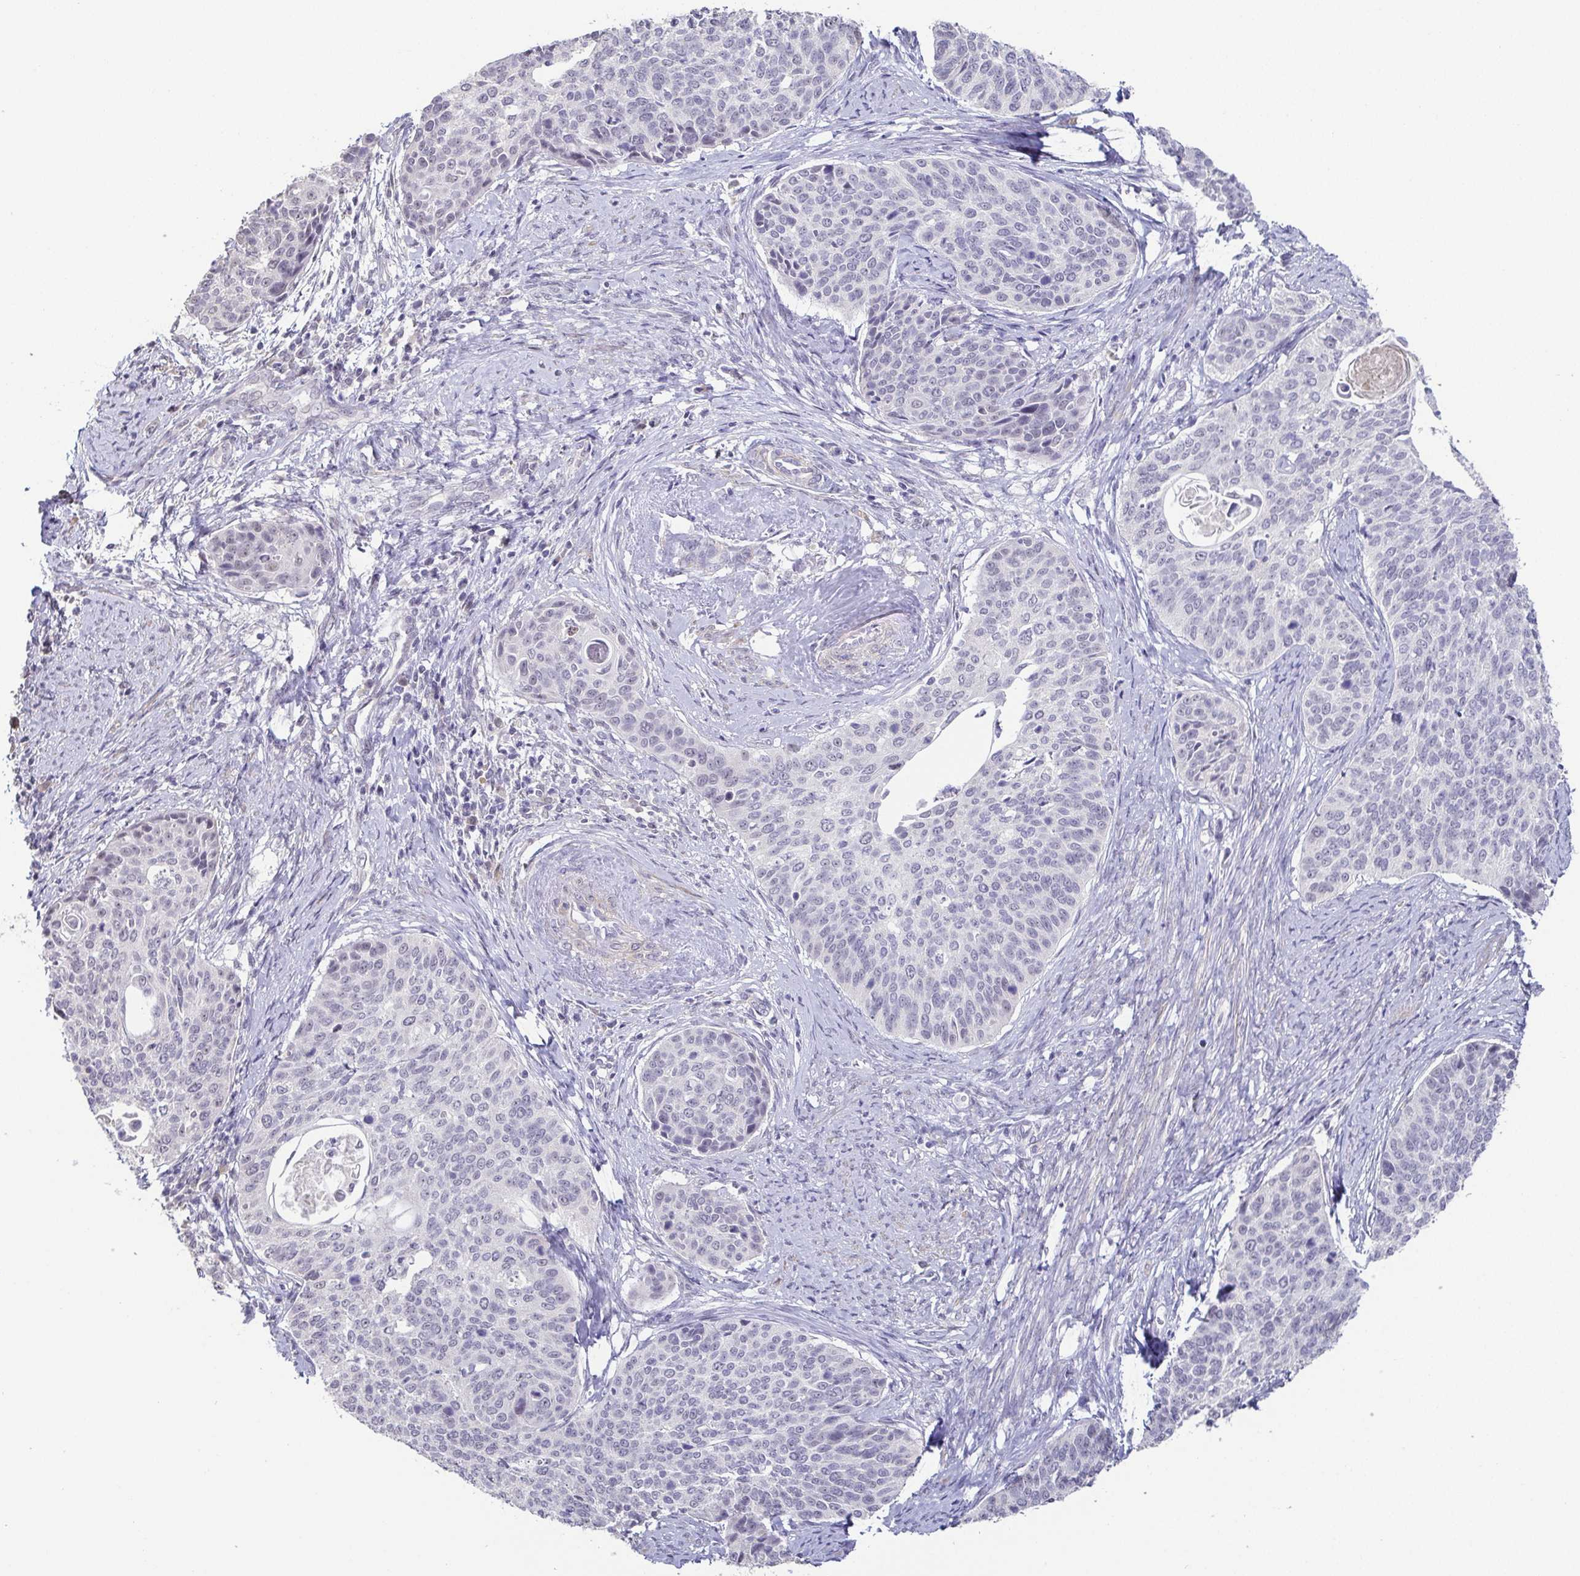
{"staining": {"intensity": "negative", "quantity": "none", "location": "none"}, "tissue": "cervical cancer", "cell_type": "Tumor cells", "image_type": "cancer", "snomed": [{"axis": "morphology", "description": "Squamous cell carcinoma, NOS"}, {"axis": "topography", "description": "Cervix"}], "caption": "Protein analysis of cervical squamous cell carcinoma shows no significant expression in tumor cells.", "gene": "NEFH", "patient": {"sex": "female", "age": 69}}